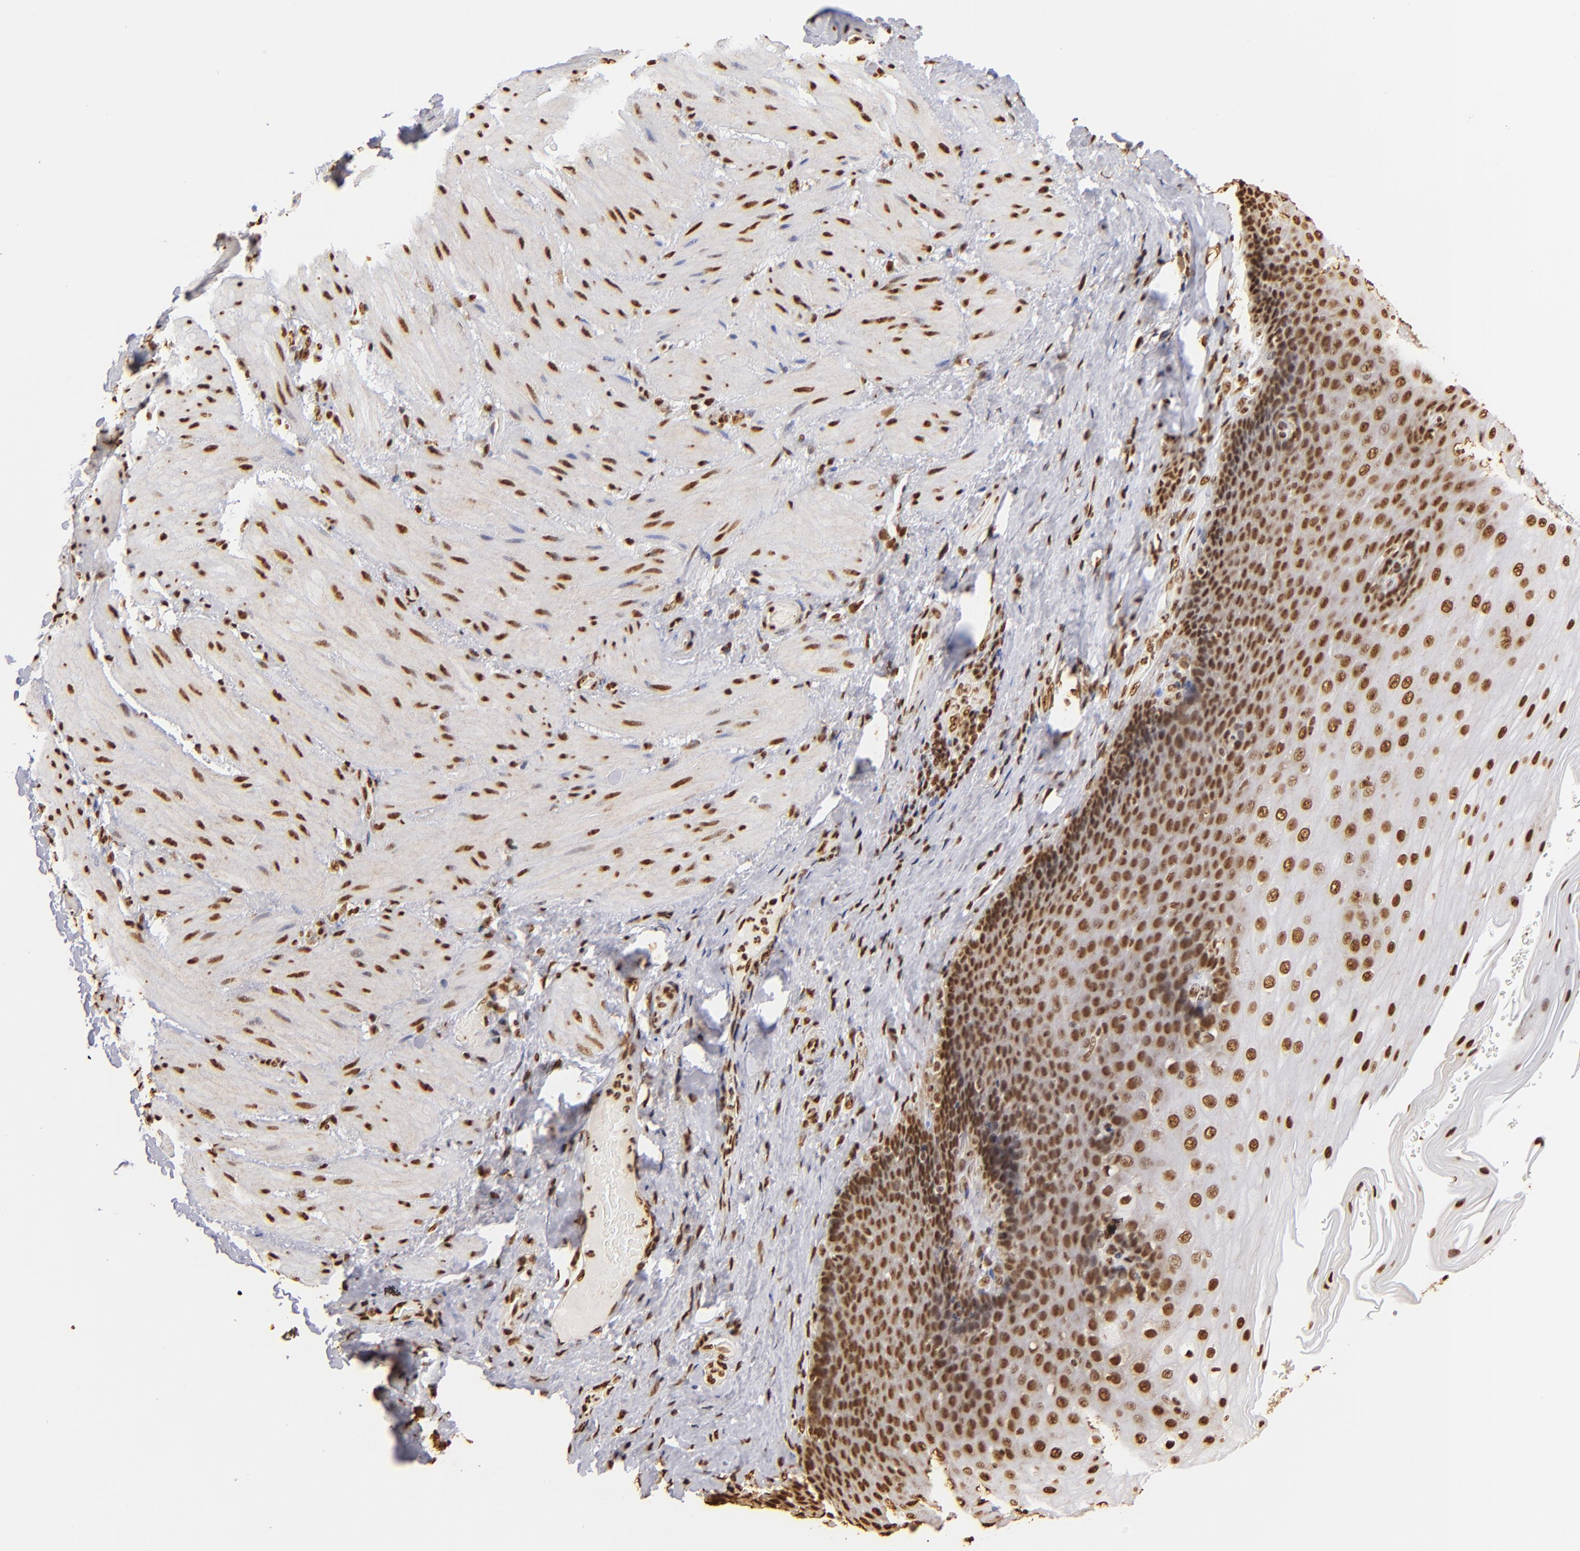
{"staining": {"intensity": "strong", "quantity": ">75%", "location": "nuclear"}, "tissue": "esophagus", "cell_type": "Squamous epithelial cells", "image_type": "normal", "snomed": [{"axis": "morphology", "description": "Normal tissue, NOS"}, {"axis": "topography", "description": "Esophagus"}], "caption": "Protein staining by immunohistochemistry exhibits strong nuclear positivity in about >75% of squamous epithelial cells in normal esophagus.", "gene": "ILF3", "patient": {"sex": "male", "age": 62}}